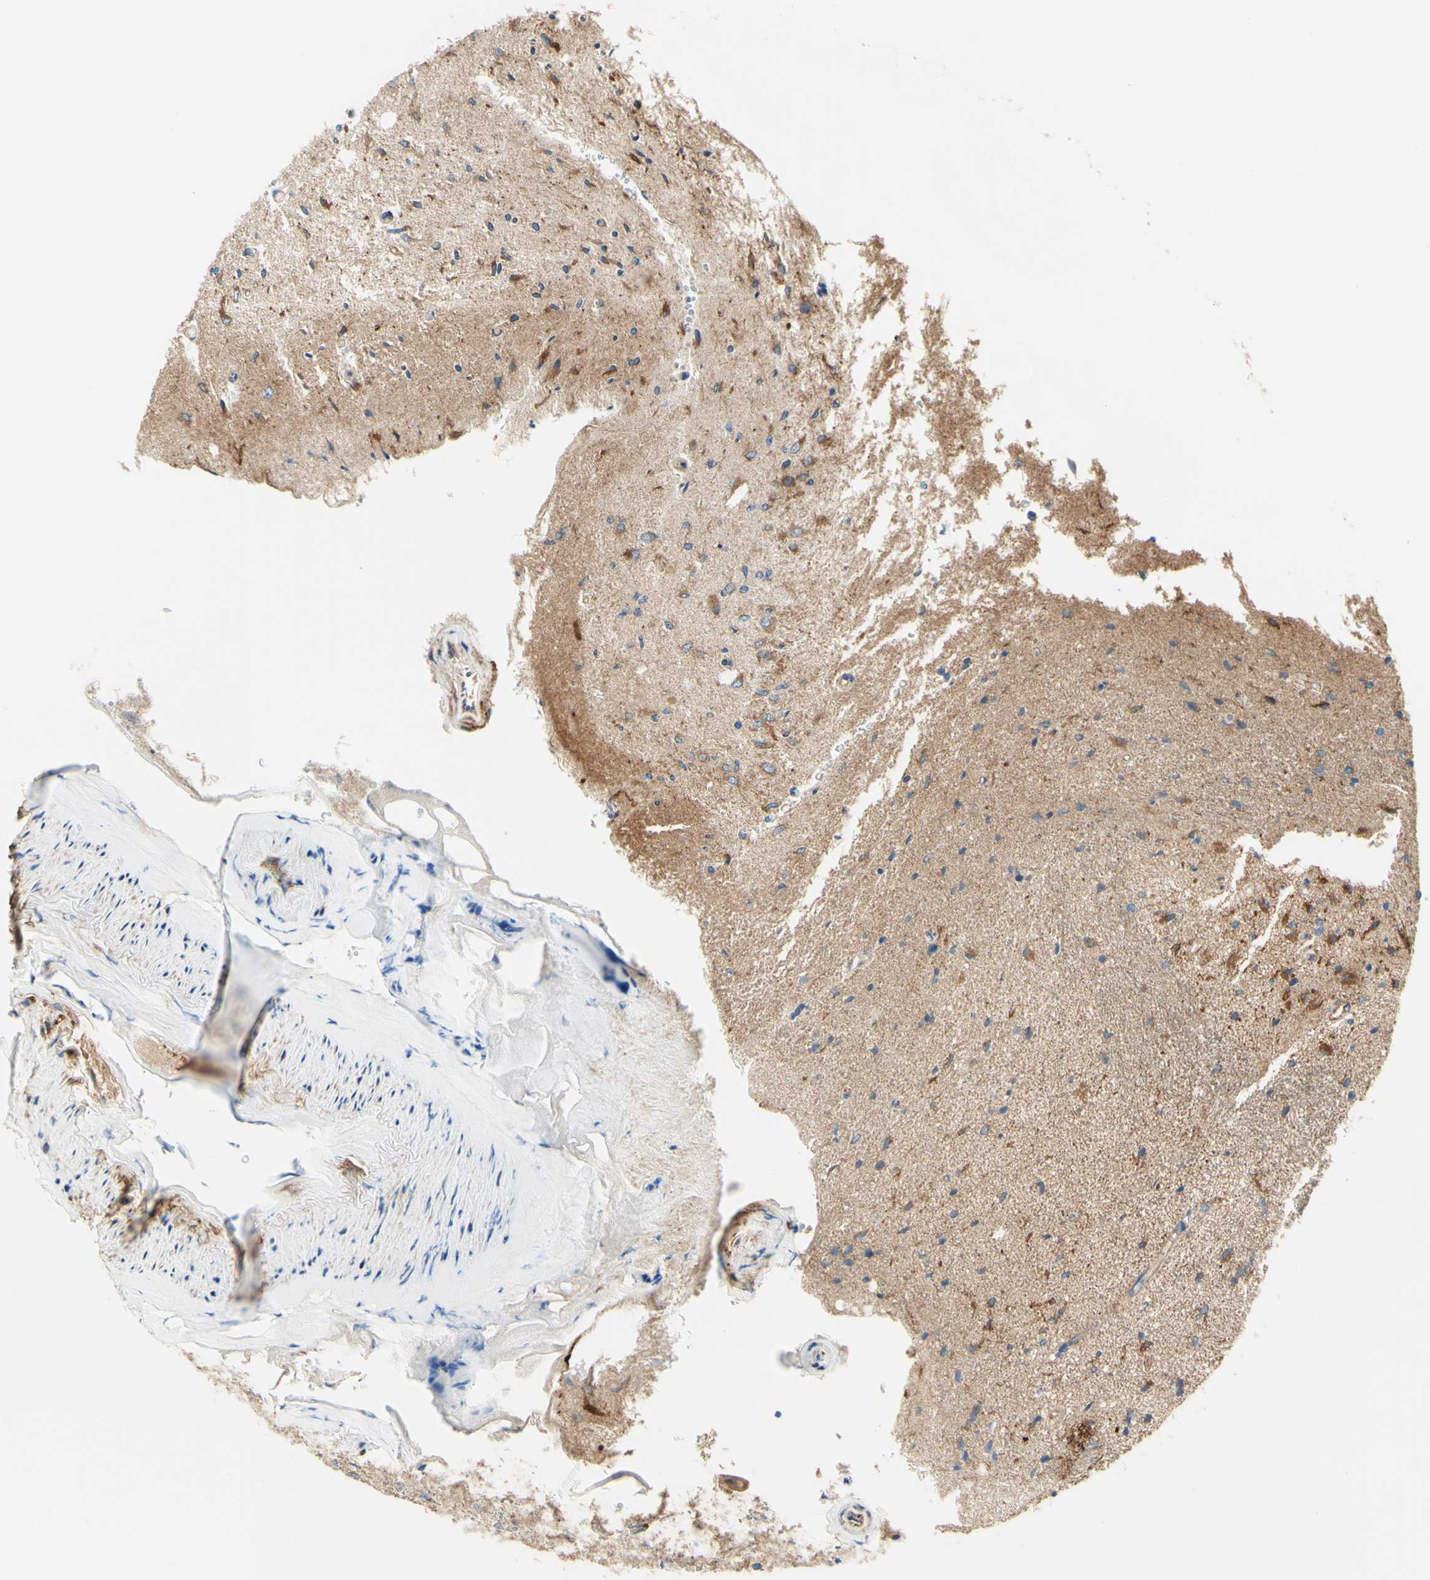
{"staining": {"intensity": "moderate", "quantity": "<25%", "location": "cytoplasmic/membranous"}, "tissue": "glioma", "cell_type": "Tumor cells", "image_type": "cancer", "snomed": [{"axis": "morphology", "description": "Glioma, malignant, Low grade"}, {"axis": "topography", "description": "Brain"}], "caption": "The immunohistochemical stain highlights moderate cytoplasmic/membranous positivity in tumor cells of glioma tissue.", "gene": "RETREG2", "patient": {"sex": "male", "age": 77}}